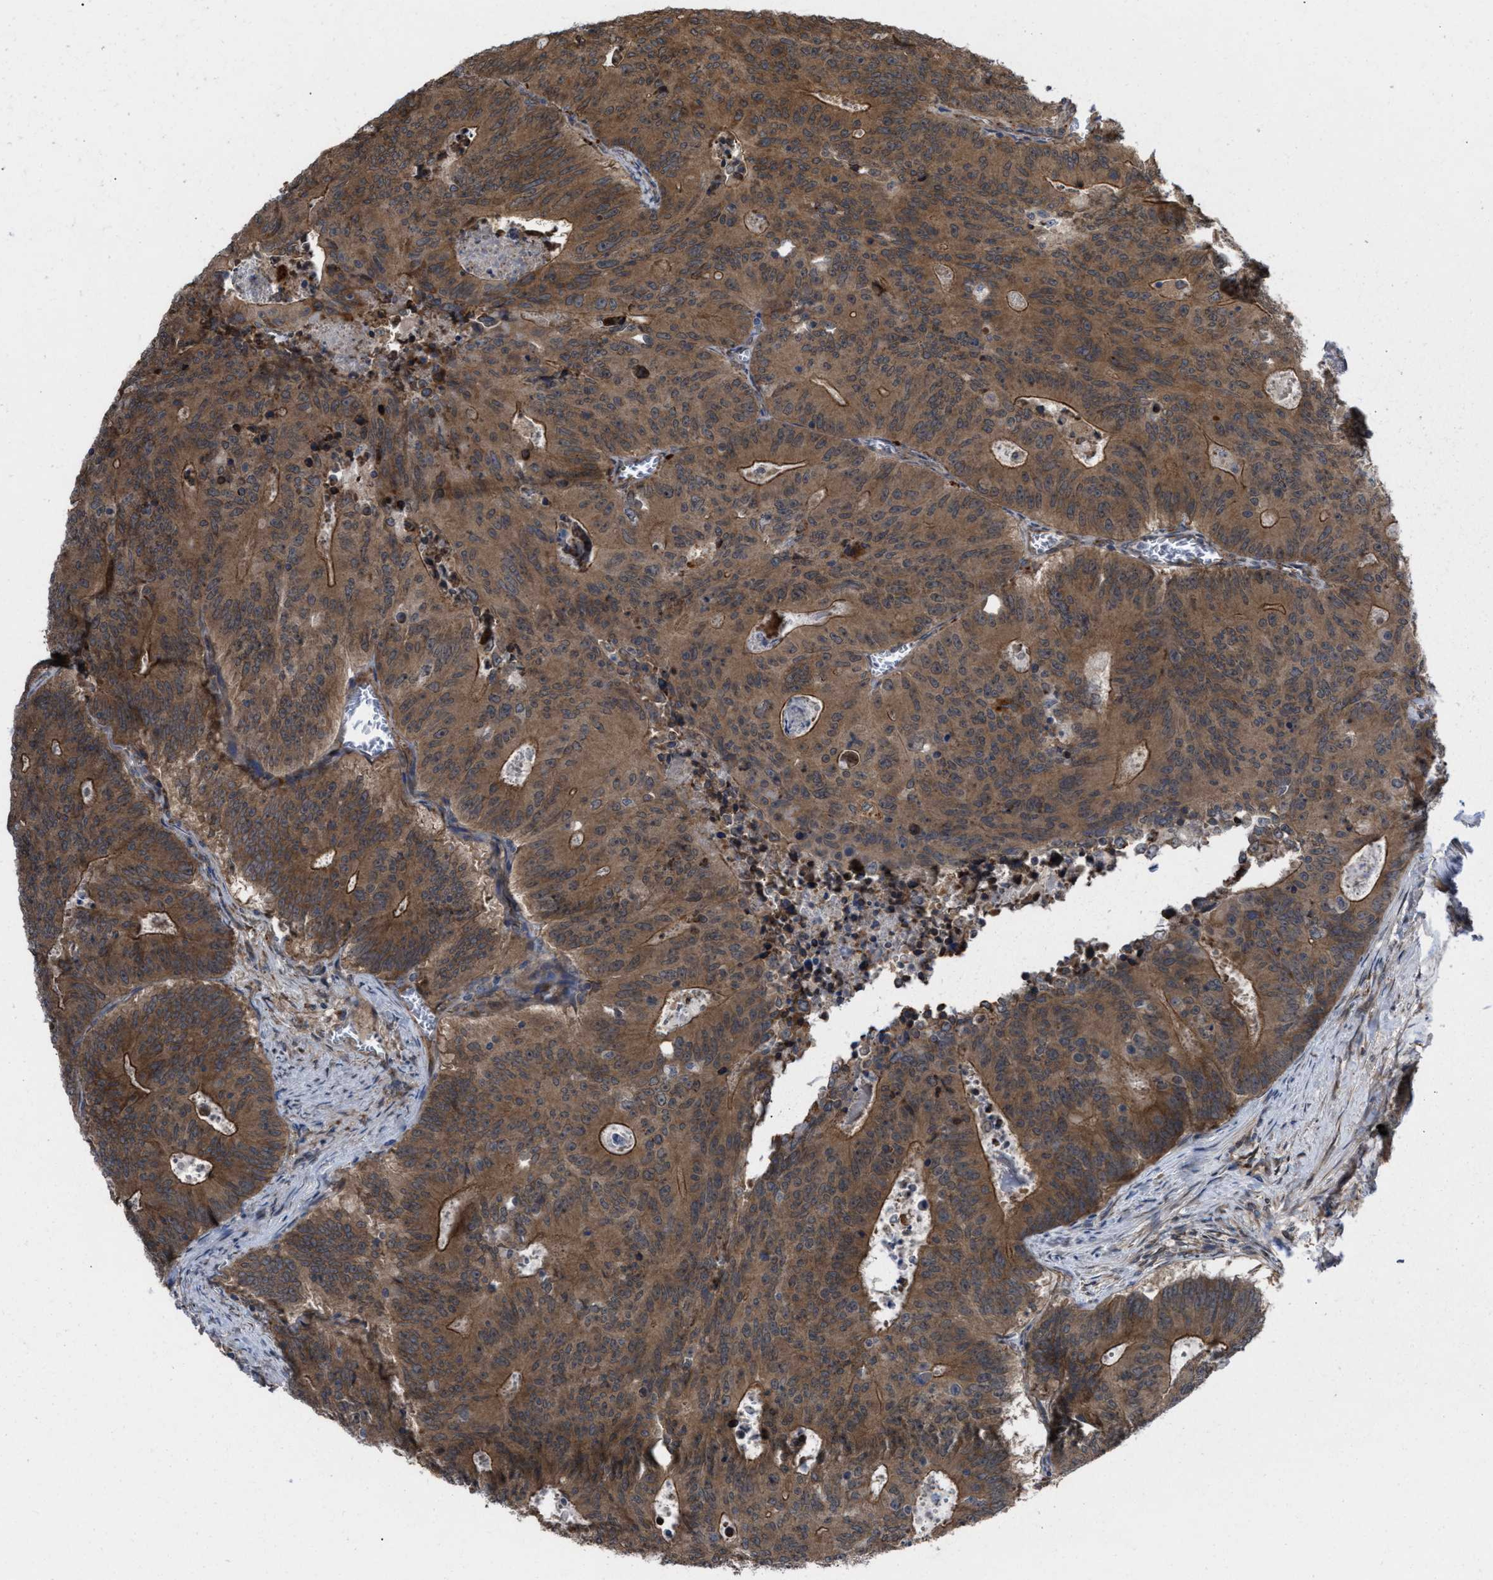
{"staining": {"intensity": "moderate", "quantity": ">75%", "location": "cytoplasmic/membranous"}, "tissue": "colorectal cancer", "cell_type": "Tumor cells", "image_type": "cancer", "snomed": [{"axis": "morphology", "description": "Adenocarcinoma, NOS"}, {"axis": "topography", "description": "Colon"}], "caption": "IHC image of neoplastic tissue: human adenocarcinoma (colorectal) stained using immunohistochemistry (IHC) demonstrates medium levels of moderate protein expression localized specifically in the cytoplasmic/membranous of tumor cells, appearing as a cytoplasmic/membranous brown color.", "gene": "TP53BP2", "patient": {"sex": "male", "age": 87}}